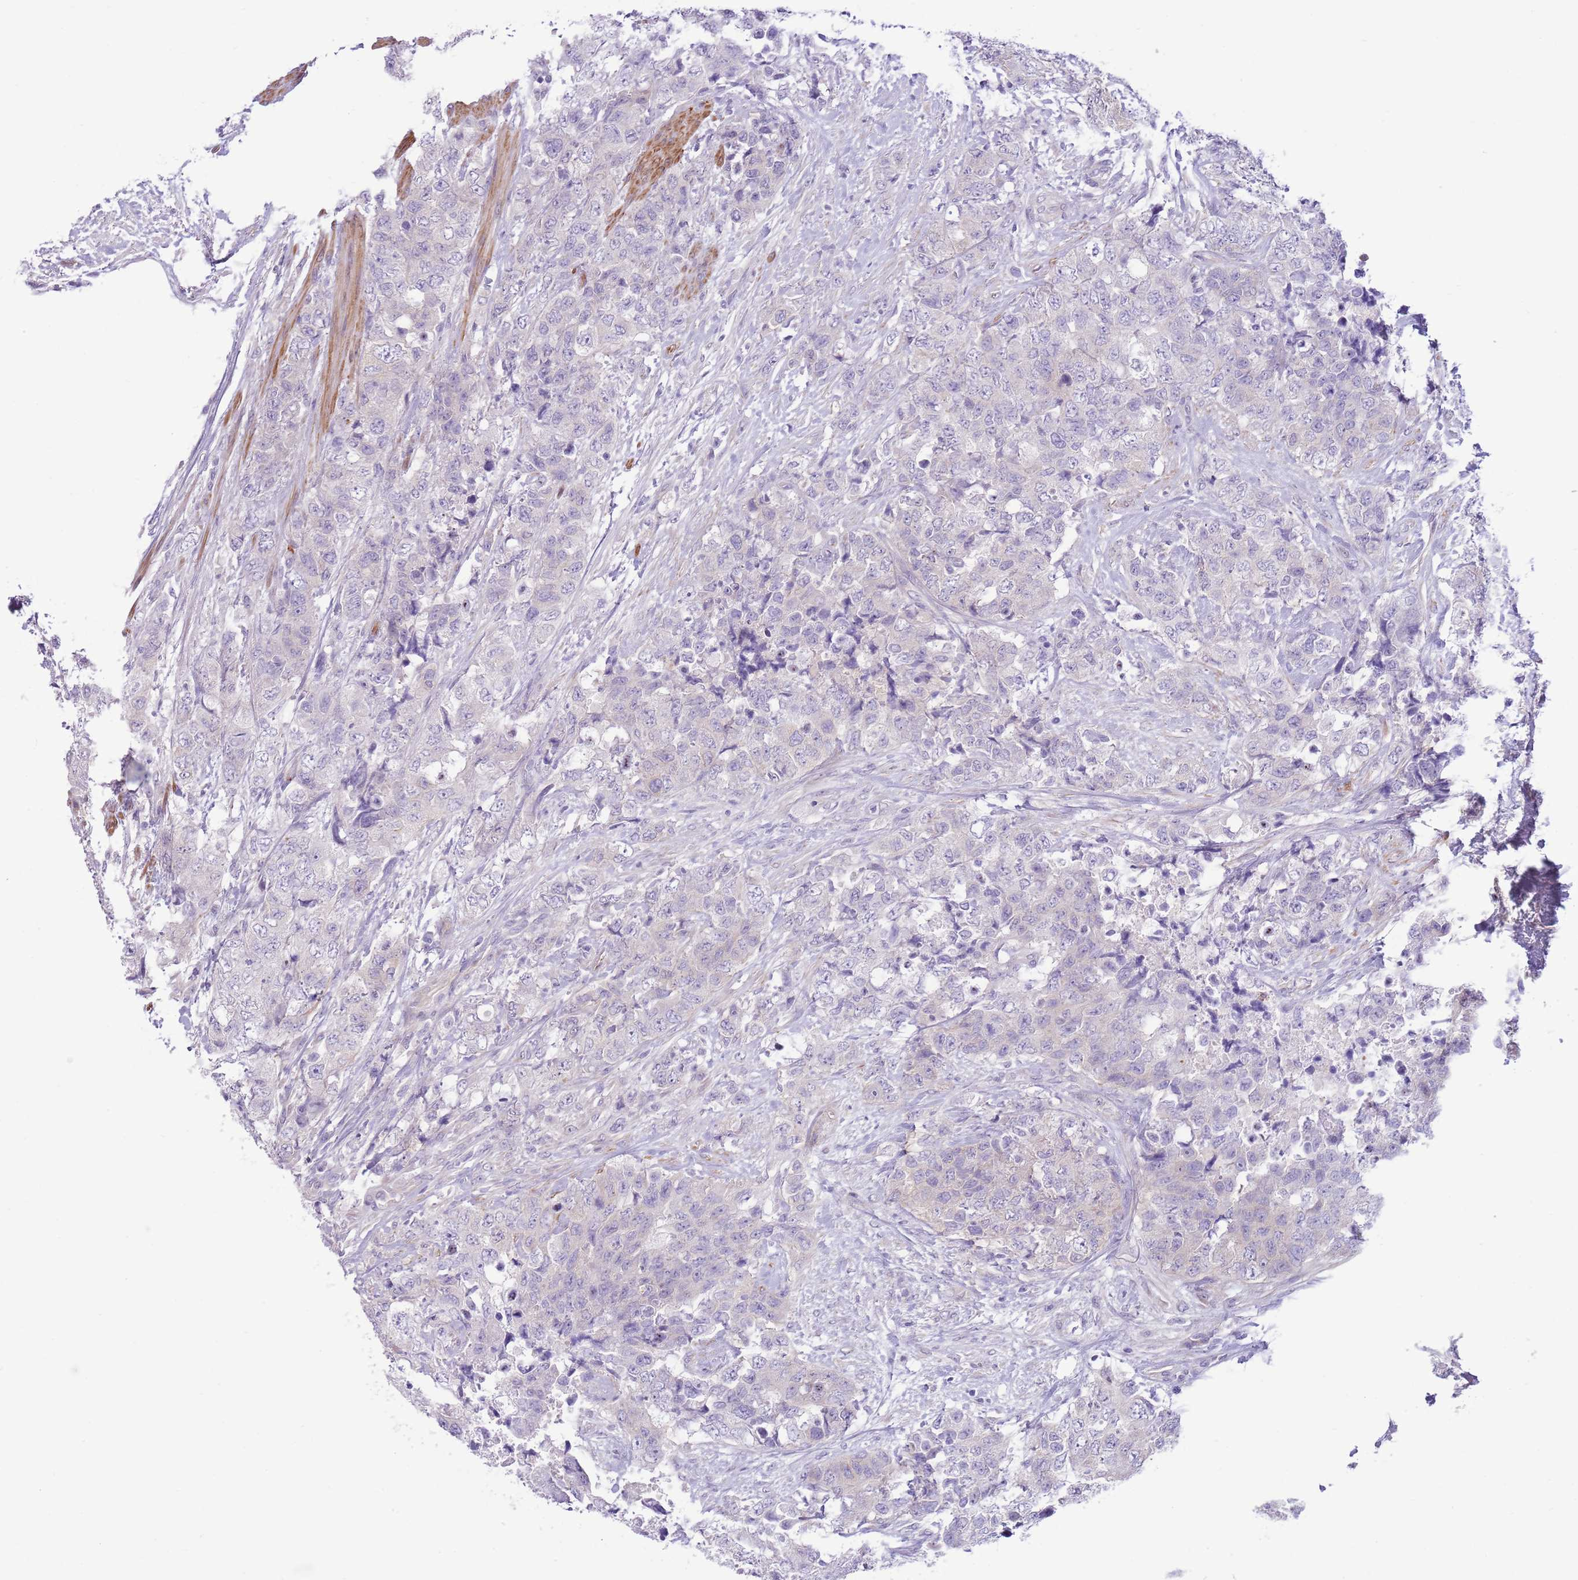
{"staining": {"intensity": "negative", "quantity": "none", "location": "none"}, "tissue": "urothelial cancer", "cell_type": "Tumor cells", "image_type": "cancer", "snomed": [{"axis": "morphology", "description": "Urothelial carcinoma, High grade"}, {"axis": "topography", "description": "Urinary bladder"}], "caption": "DAB immunohistochemical staining of human urothelial carcinoma (high-grade) demonstrates no significant expression in tumor cells.", "gene": "ZC4H2", "patient": {"sex": "female", "age": 78}}